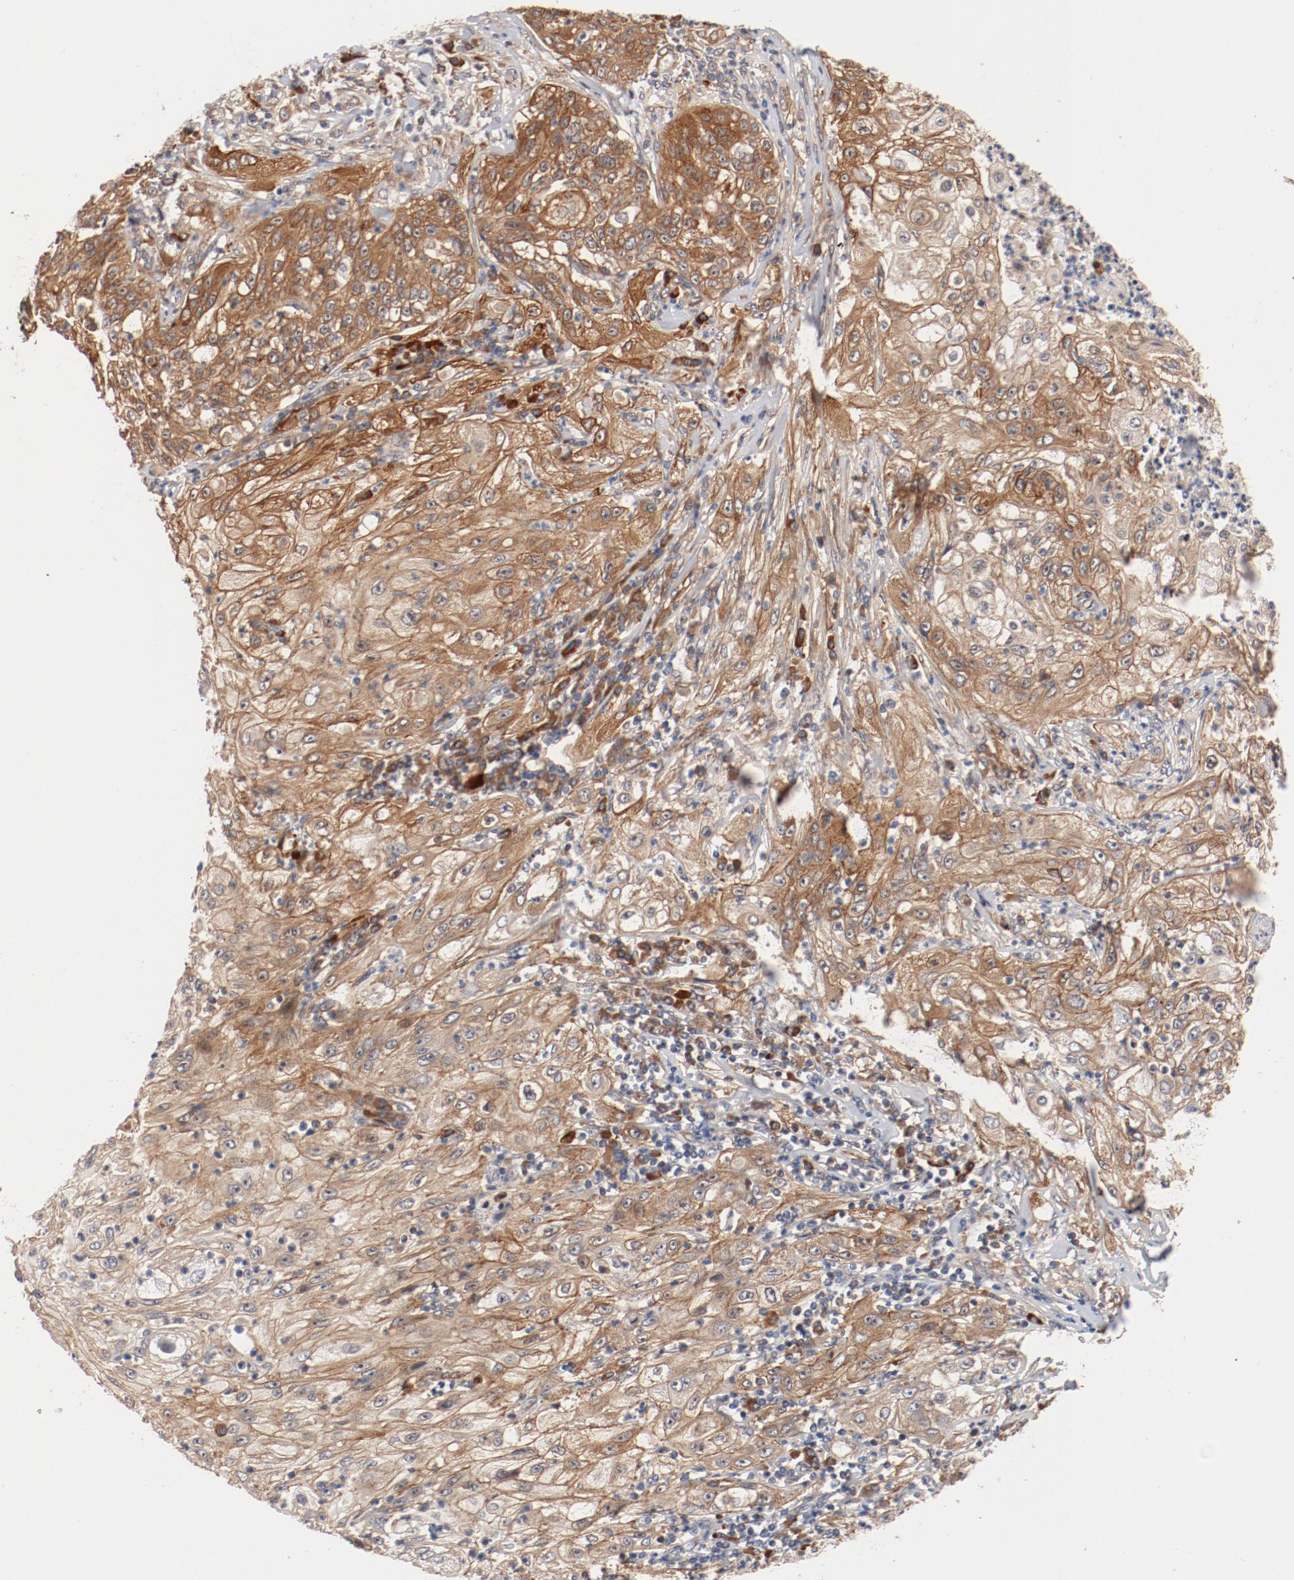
{"staining": {"intensity": "moderate", "quantity": ">75%", "location": "cytoplasmic/membranous"}, "tissue": "lung cancer", "cell_type": "Tumor cells", "image_type": "cancer", "snomed": [{"axis": "morphology", "description": "Inflammation, NOS"}, {"axis": "morphology", "description": "Squamous cell carcinoma, NOS"}, {"axis": "topography", "description": "Lymph node"}, {"axis": "topography", "description": "Soft tissue"}, {"axis": "topography", "description": "Lung"}], "caption": "Tumor cells show medium levels of moderate cytoplasmic/membranous expression in about >75% of cells in lung squamous cell carcinoma. The staining is performed using DAB brown chromogen to label protein expression. The nuclei are counter-stained blue using hematoxylin.", "gene": "PITPNM2", "patient": {"sex": "male", "age": 66}}